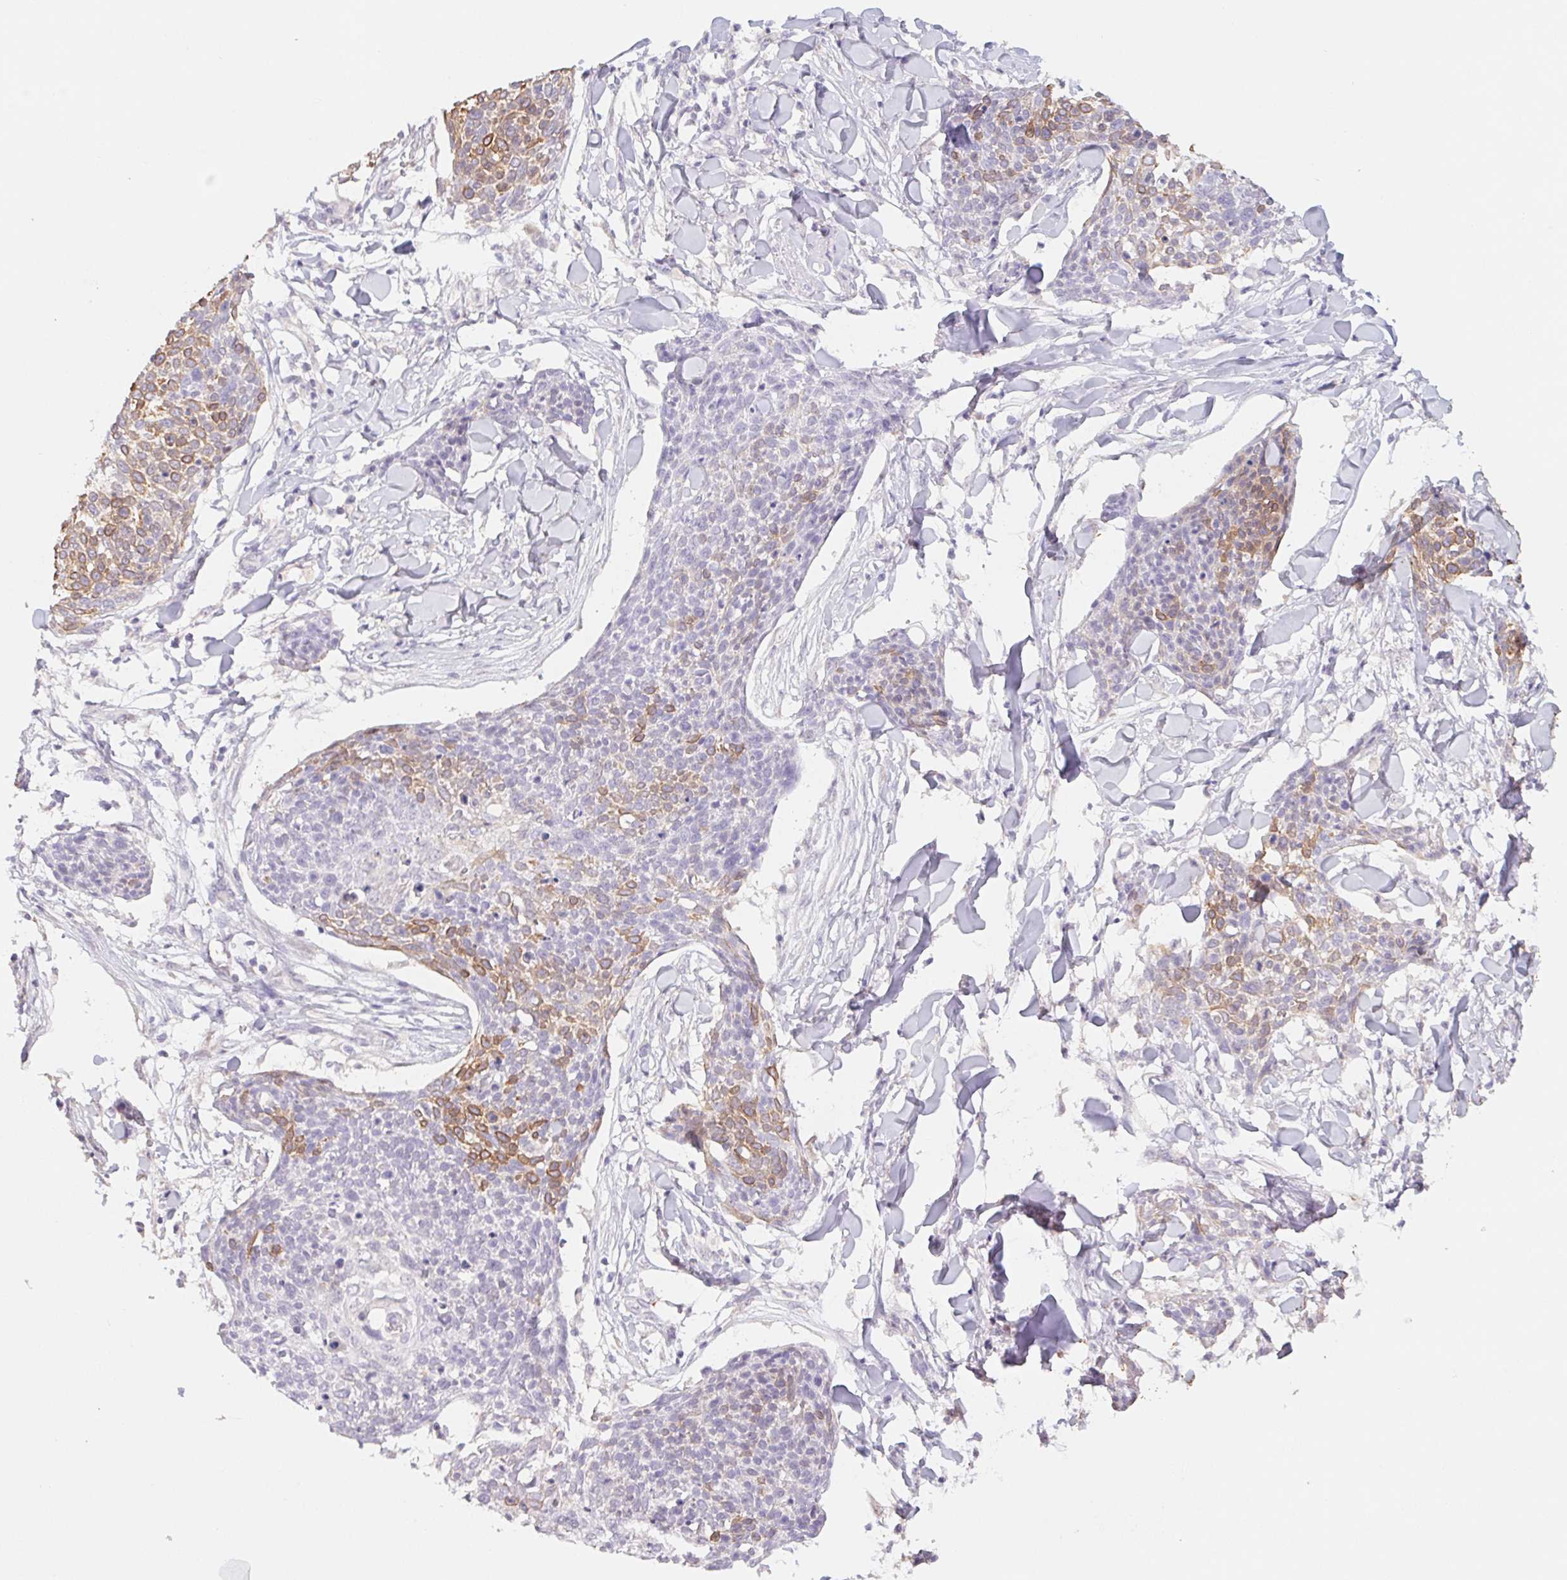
{"staining": {"intensity": "moderate", "quantity": "25%-75%", "location": "cytoplasmic/membranous"}, "tissue": "skin cancer", "cell_type": "Tumor cells", "image_type": "cancer", "snomed": [{"axis": "morphology", "description": "Squamous cell carcinoma, NOS"}, {"axis": "topography", "description": "Skin"}, {"axis": "topography", "description": "Vulva"}], "caption": "Immunohistochemistry (IHC) of human skin cancer (squamous cell carcinoma) demonstrates medium levels of moderate cytoplasmic/membranous expression in approximately 25%-75% of tumor cells.", "gene": "PNMA8B", "patient": {"sex": "female", "age": 75}}